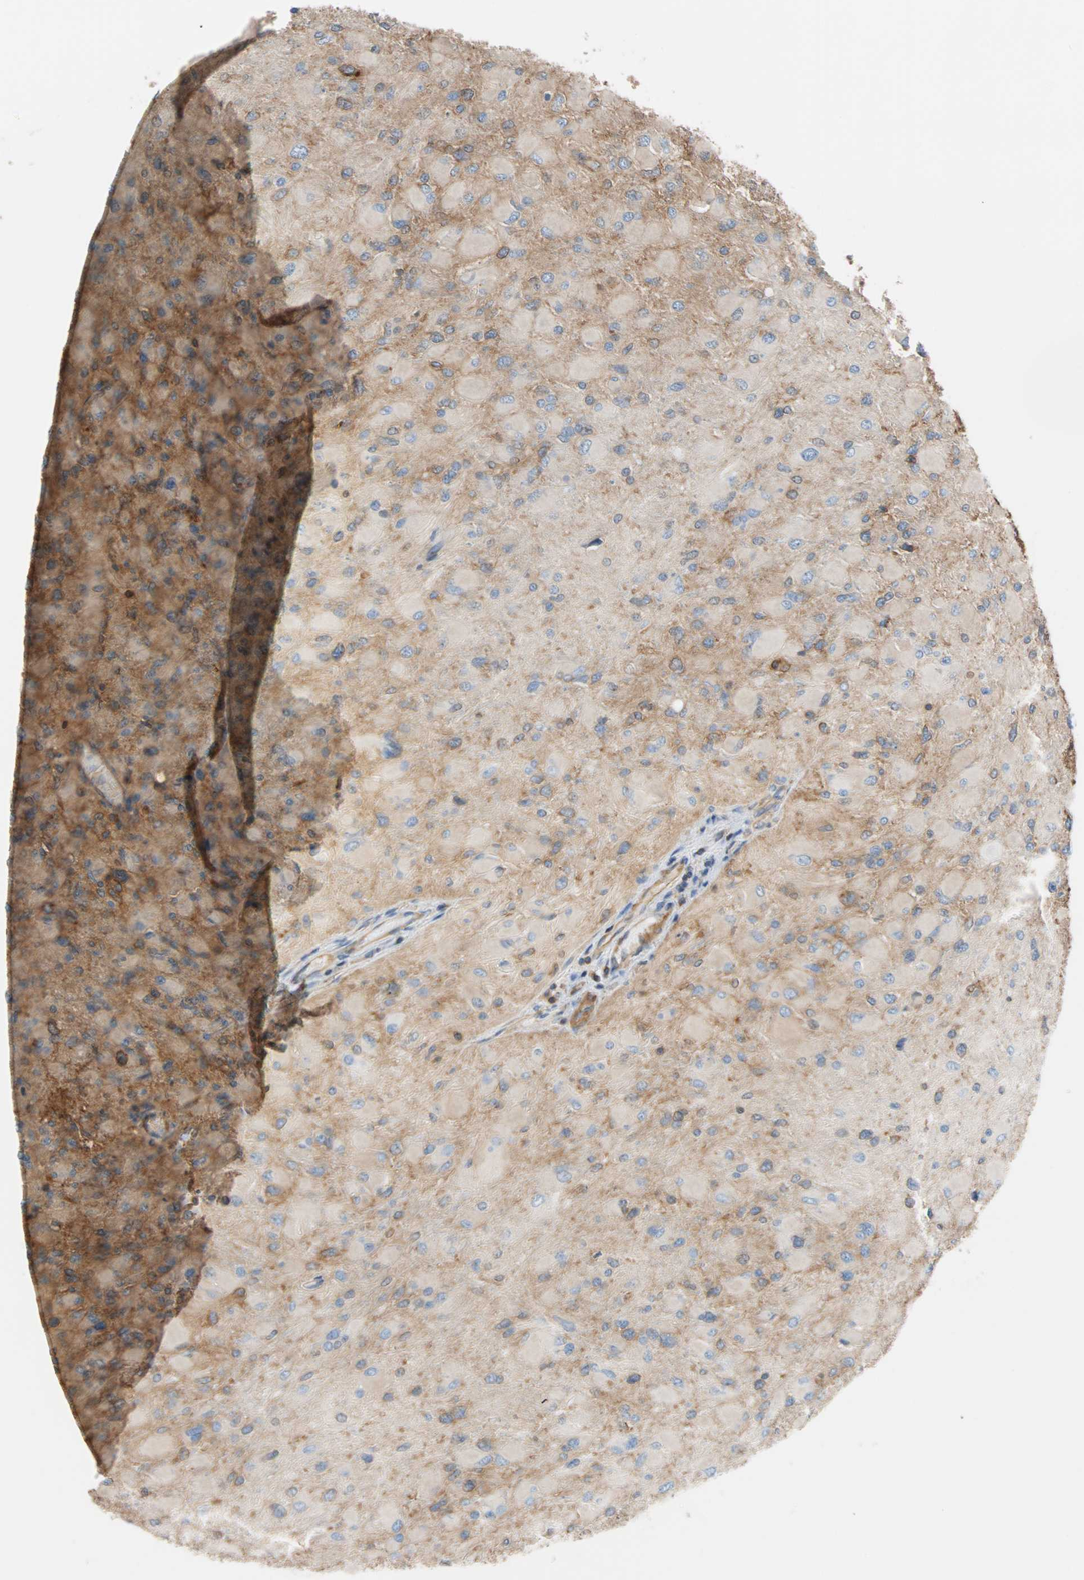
{"staining": {"intensity": "weak", "quantity": "25%-75%", "location": "cytoplasmic/membranous"}, "tissue": "glioma", "cell_type": "Tumor cells", "image_type": "cancer", "snomed": [{"axis": "morphology", "description": "Glioma, malignant, High grade"}, {"axis": "topography", "description": "Cerebral cortex"}], "caption": "Weak cytoplasmic/membranous expression for a protein is seen in approximately 25%-75% of tumor cells of malignant glioma (high-grade) using IHC.", "gene": "EEF2", "patient": {"sex": "female", "age": 36}}